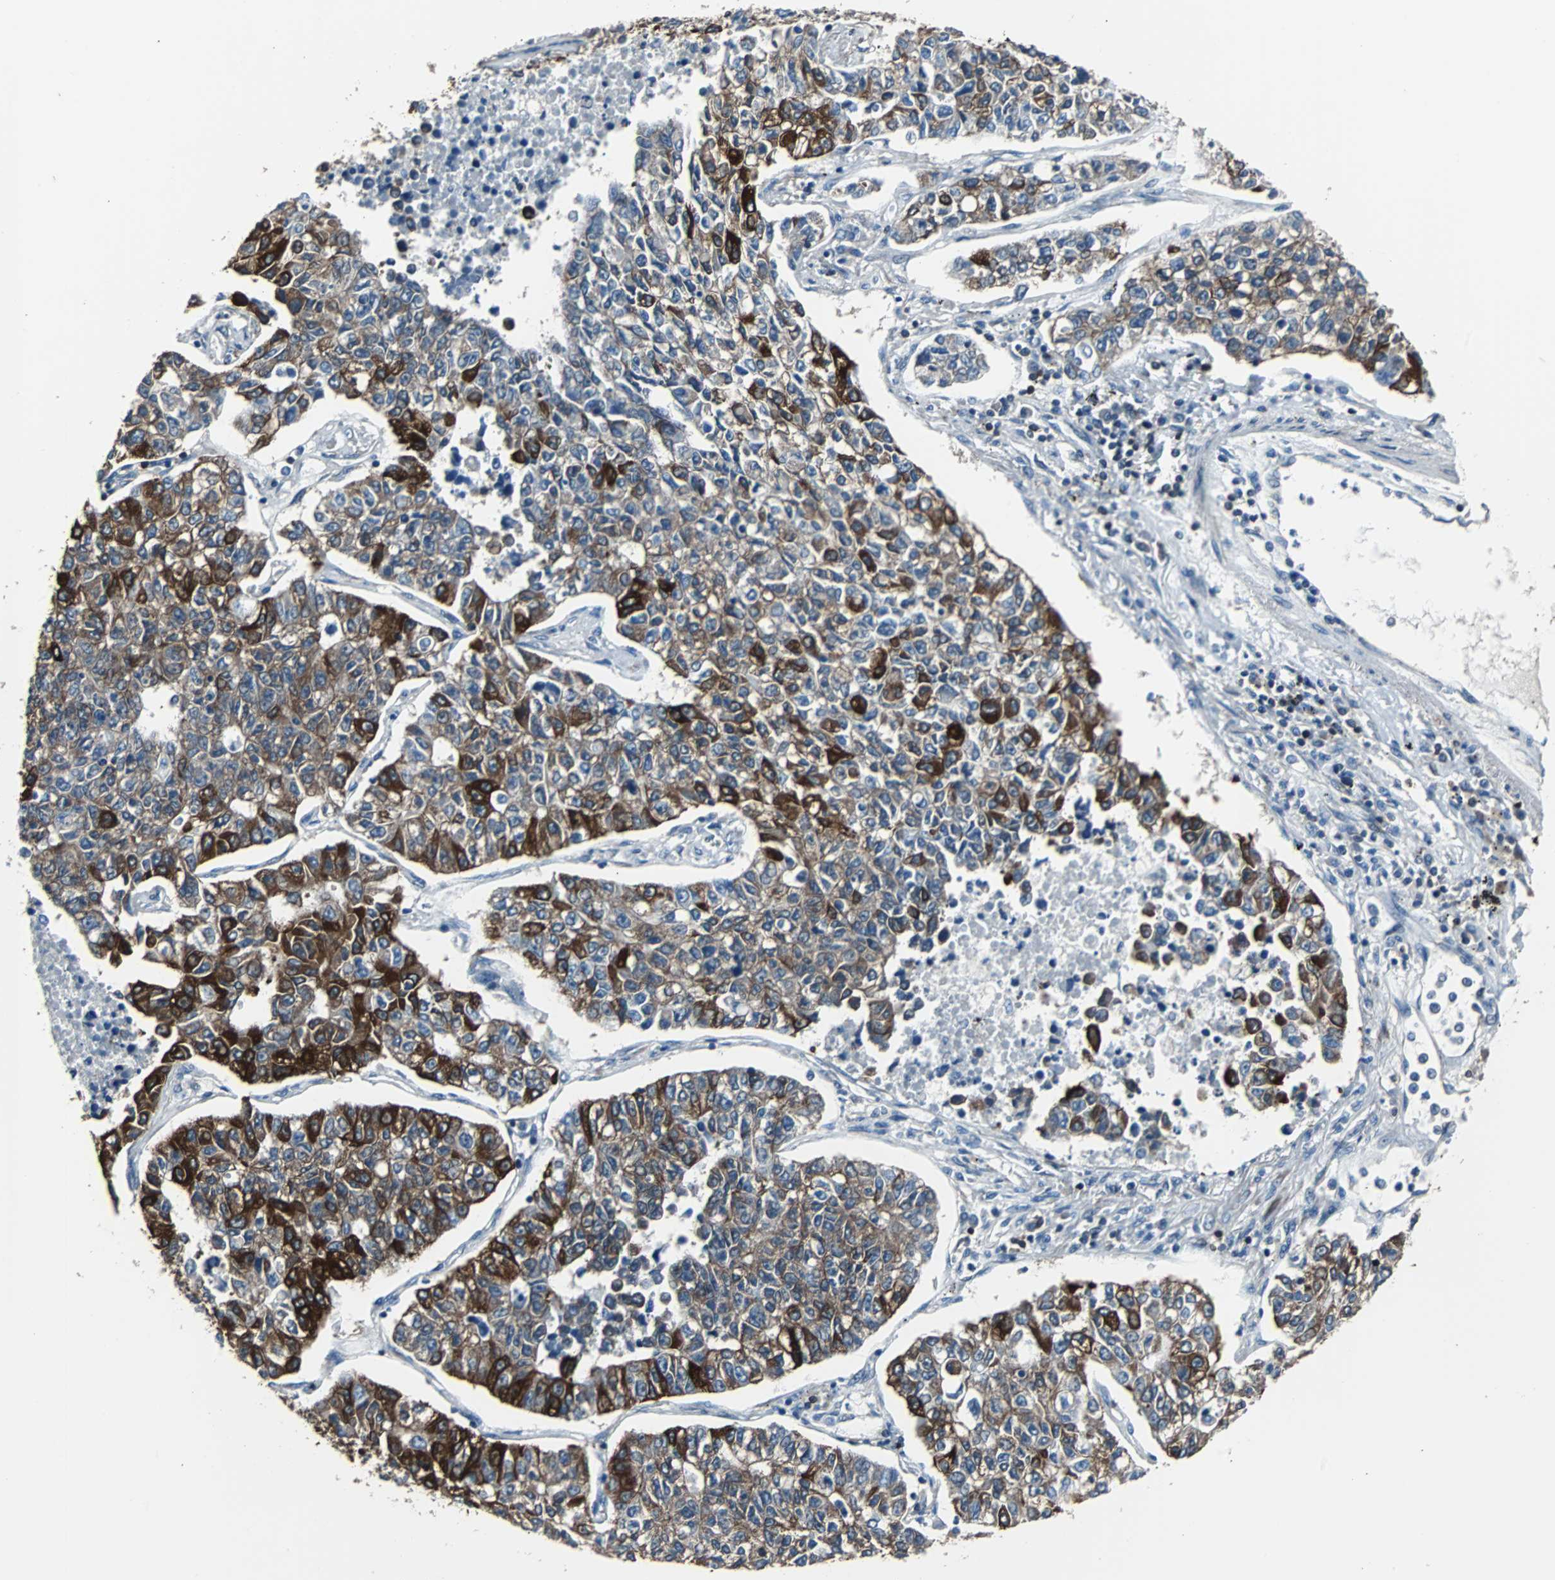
{"staining": {"intensity": "strong", "quantity": ">75%", "location": "cytoplasmic/membranous"}, "tissue": "lung cancer", "cell_type": "Tumor cells", "image_type": "cancer", "snomed": [{"axis": "morphology", "description": "Adenocarcinoma, NOS"}, {"axis": "topography", "description": "Lung"}], "caption": "Protein expression analysis of adenocarcinoma (lung) reveals strong cytoplasmic/membranous expression in about >75% of tumor cells.", "gene": "PBXIP1", "patient": {"sex": "male", "age": 49}}